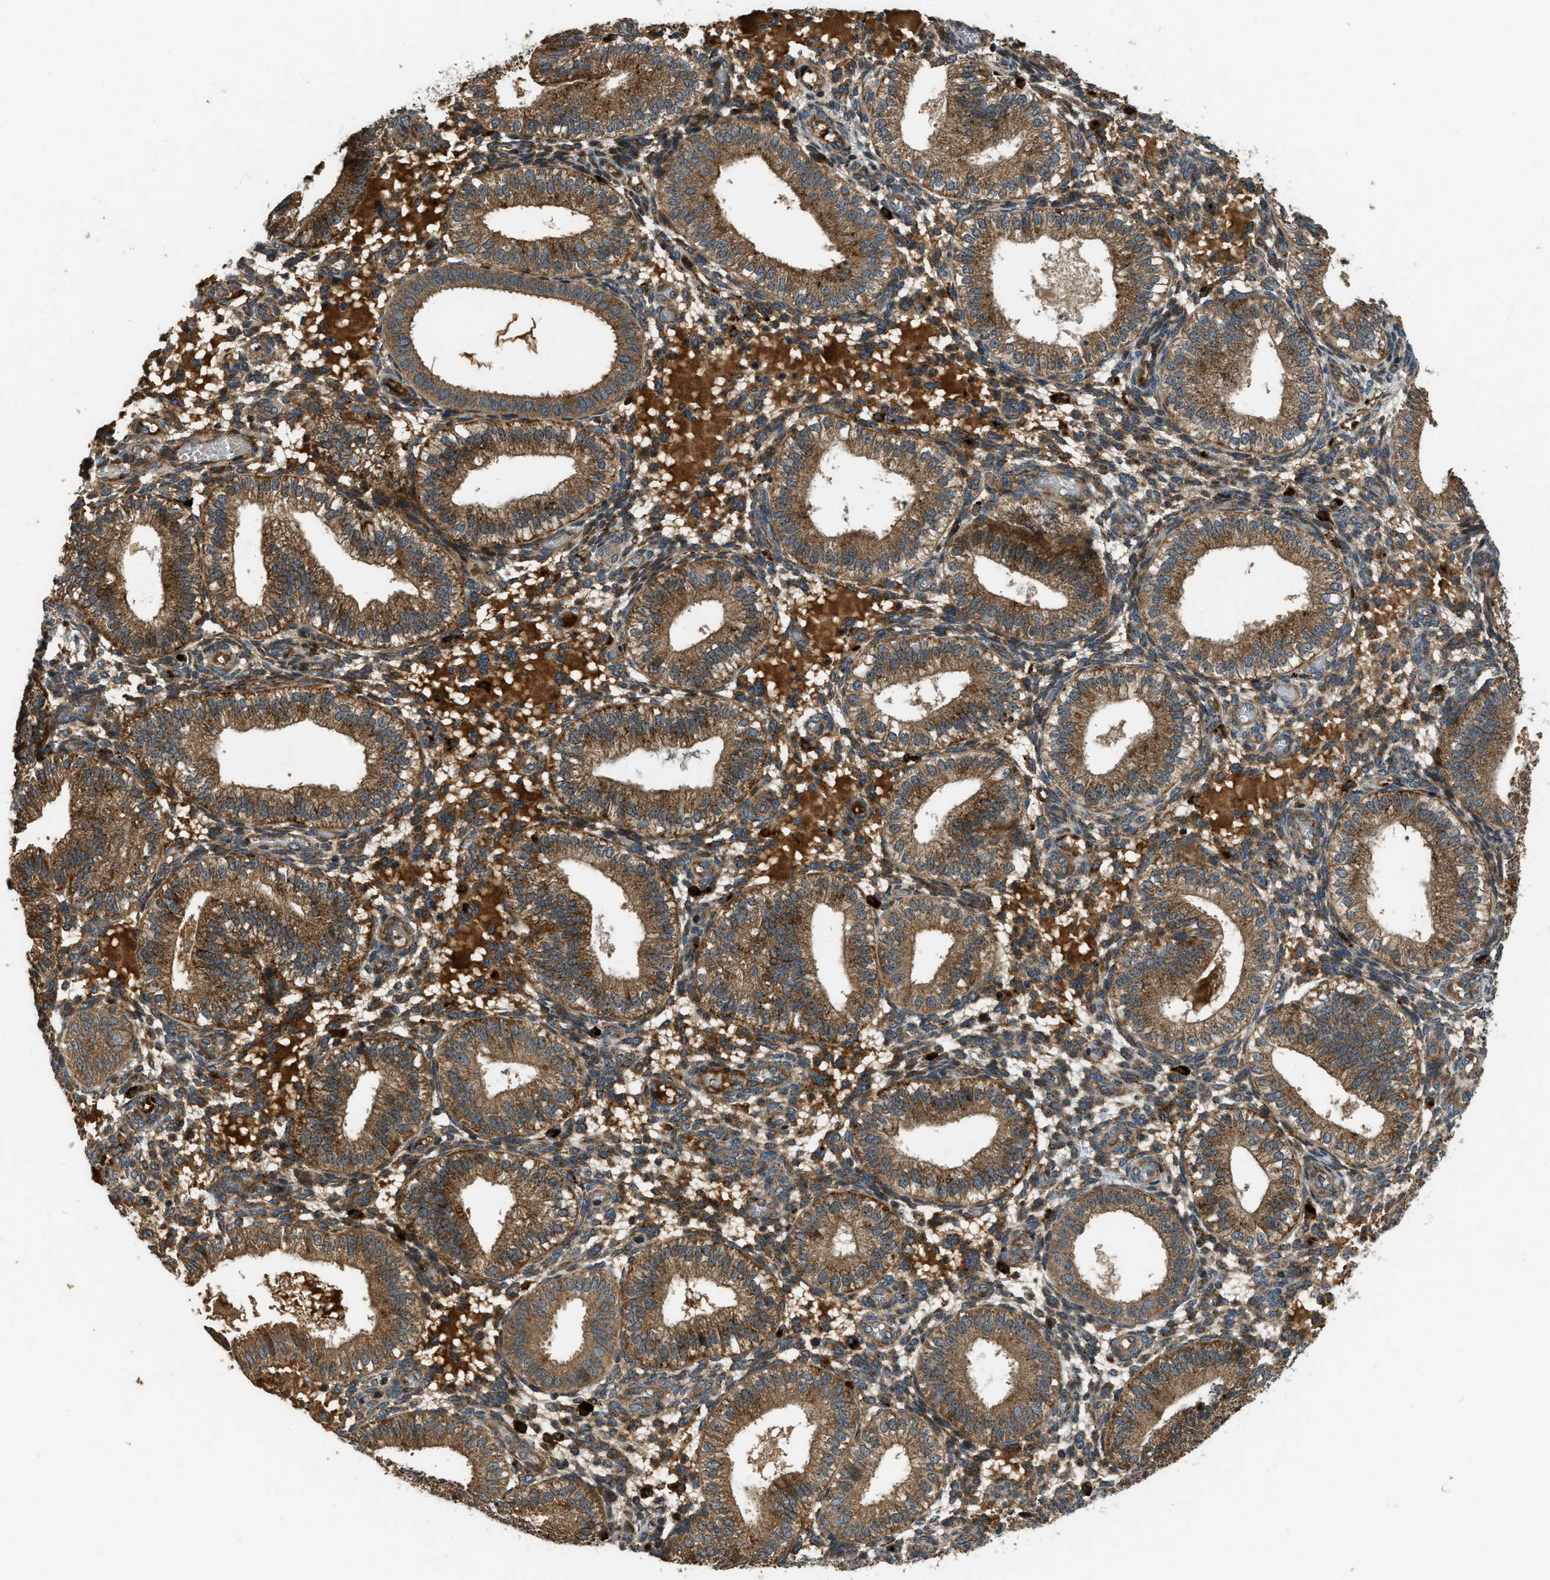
{"staining": {"intensity": "moderate", "quantity": ">75%", "location": "cytoplasmic/membranous"}, "tissue": "endometrium", "cell_type": "Cells in endometrial stroma", "image_type": "normal", "snomed": [{"axis": "morphology", "description": "Normal tissue, NOS"}, {"axis": "topography", "description": "Endometrium"}], "caption": "An immunohistochemistry (IHC) photomicrograph of benign tissue is shown. Protein staining in brown shows moderate cytoplasmic/membranous positivity in endometrium within cells in endometrial stroma.", "gene": "GGH", "patient": {"sex": "female", "age": 39}}